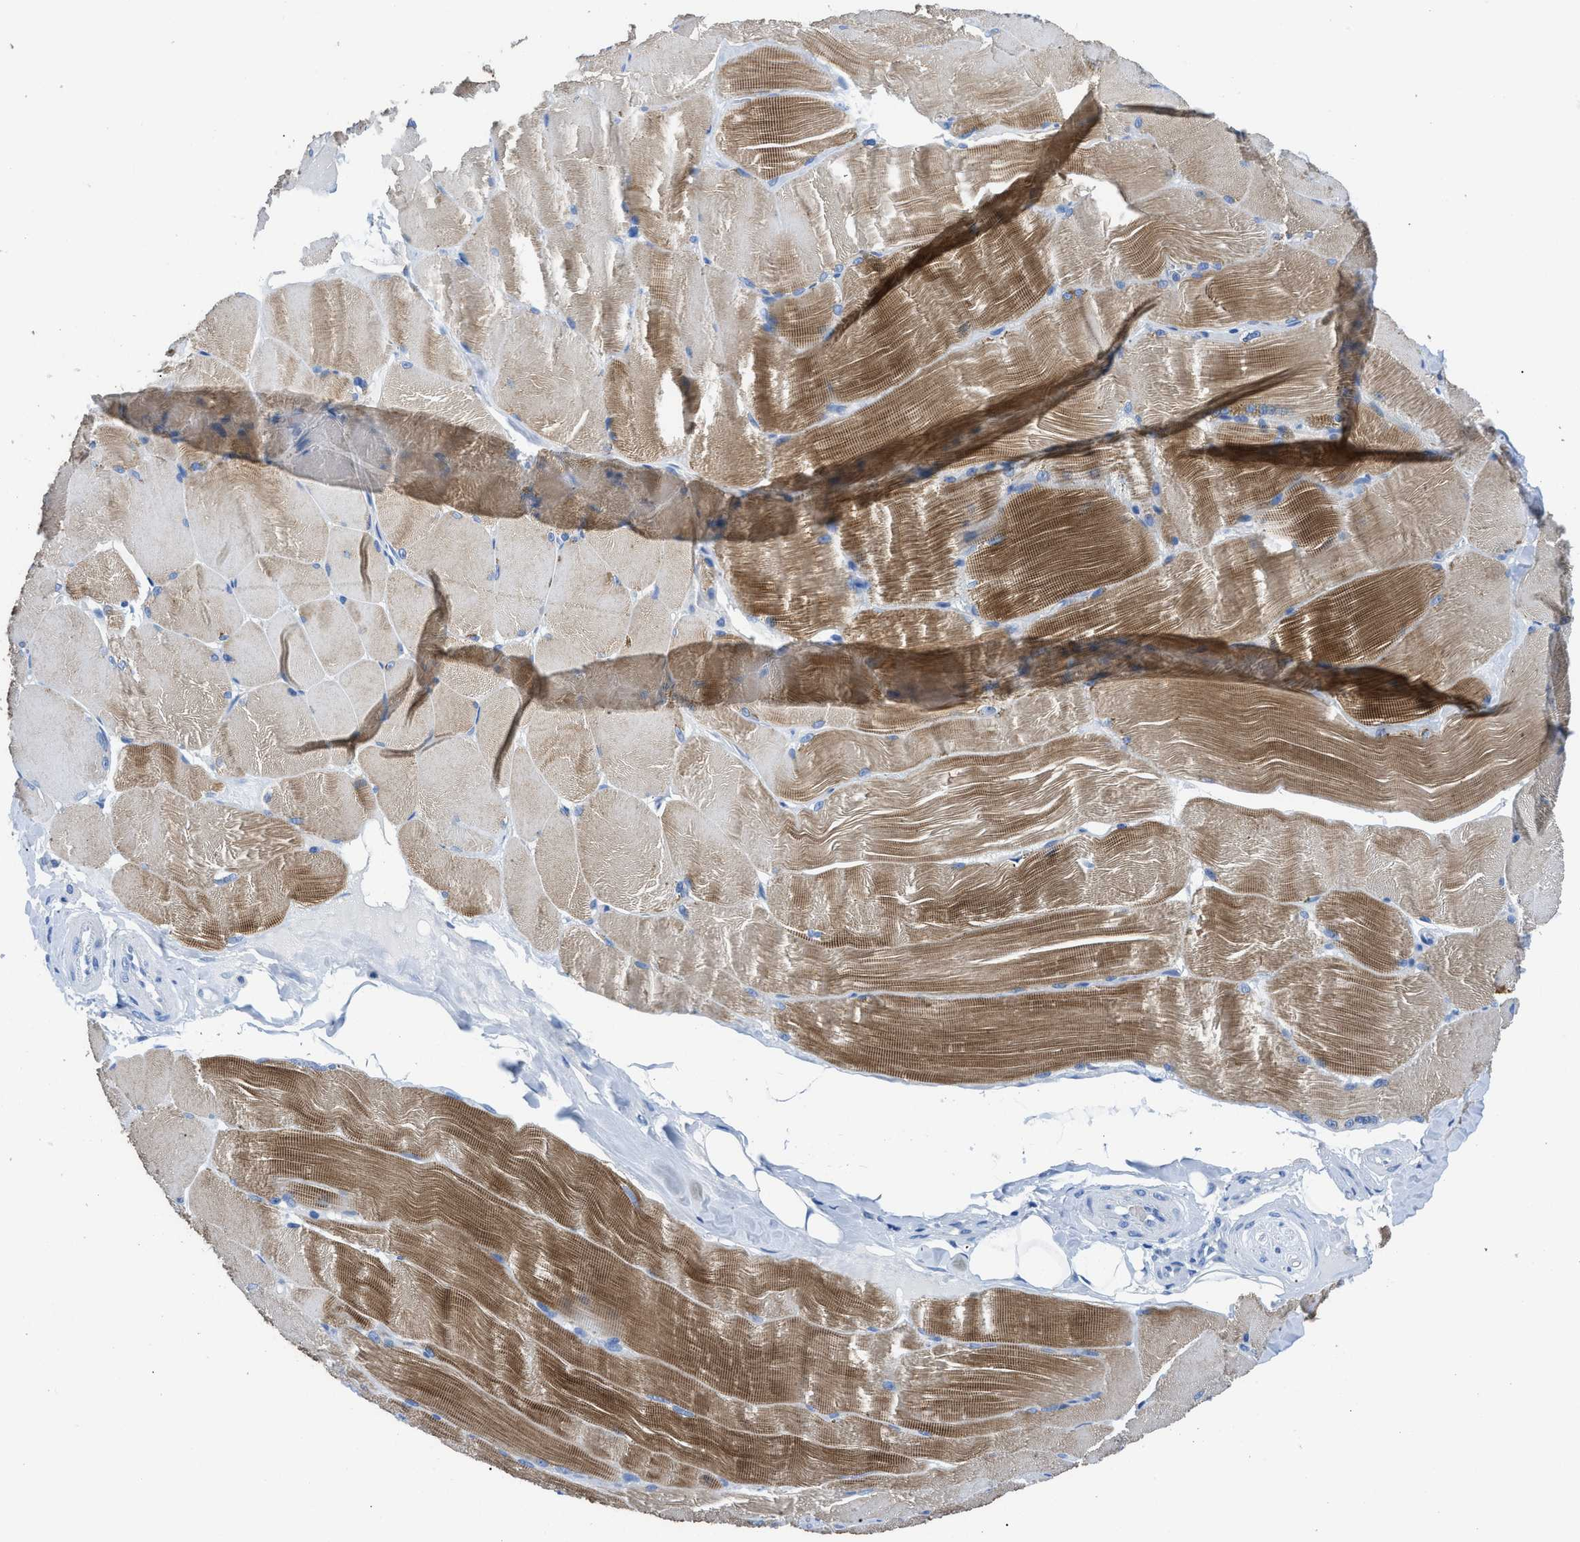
{"staining": {"intensity": "strong", "quantity": "25%-75%", "location": "cytoplasmic/membranous"}, "tissue": "skeletal muscle", "cell_type": "Myocytes", "image_type": "normal", "snomed": [{"axis": "morphology", "description": "Normal tissue, NOS"}, {"axis": "topography", "description": "Skin"}, {"axis": "topography", "description": "Skeletal muscle"}], "caption": "About 25%-75% of myocytes in normal skeletal muscle show strong cytoplasmic/membranous protein staining as visualized by brown immunohistochemical staining.", "gene": "NEB", "patient": {"sex": "male", "age": 83}}